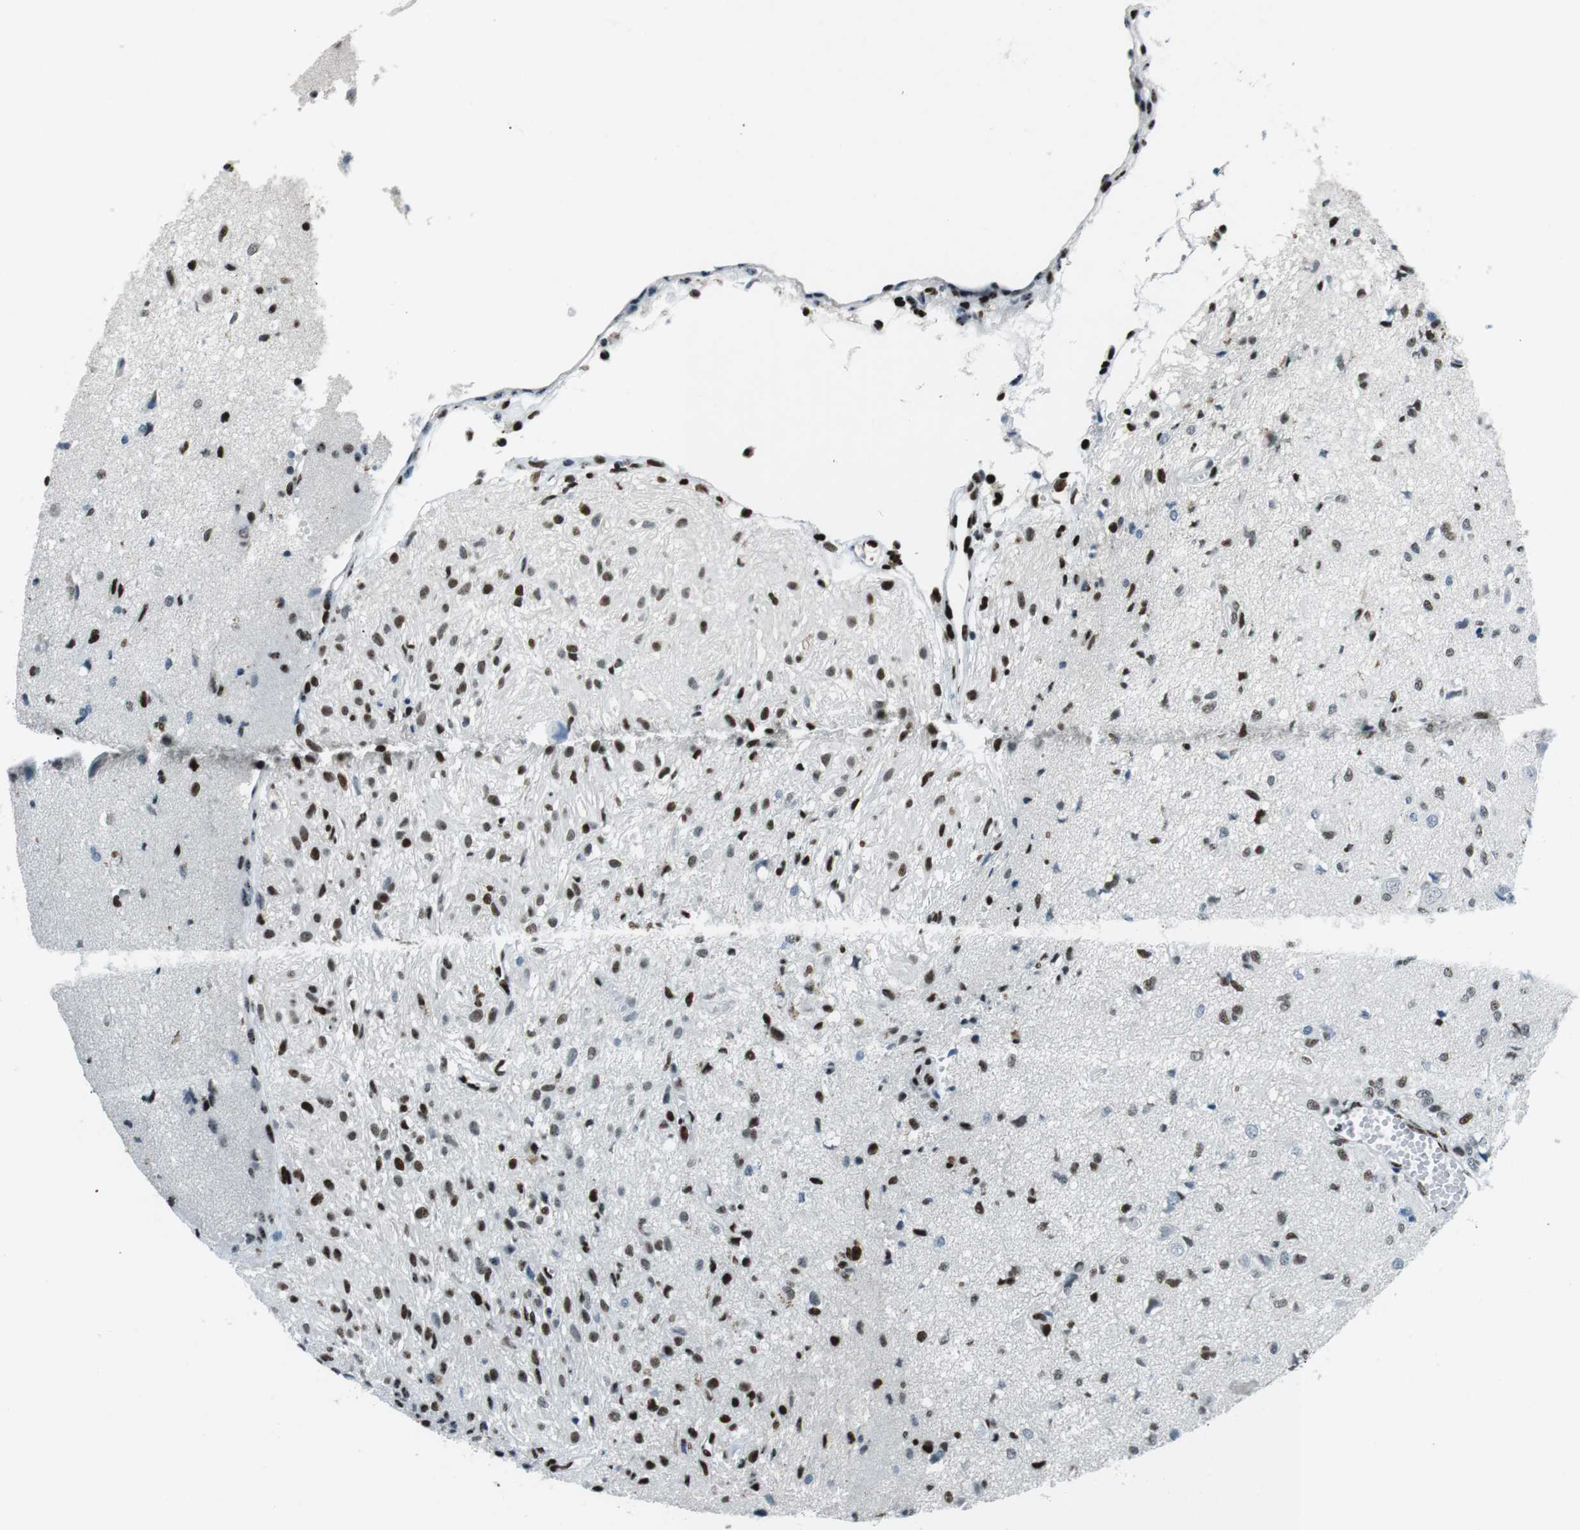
{"staining": {"intensity": "strong", "quantity": "<25%", "location": "nuclear"}, "tissue": "glioma", "cell_type": "Tumor cells", "image_type": "cancer", "snomed": [{"axis": "morphology", "description": "Glioma, malignant, High grade"}, {"axis": "topography", "description": "Brain"}], "caption": "This image exhibits immunohistochemistry (IHC) staining of human glioma, with medium strong nuclear expression in about <25% of tumor cells.", "gene": "PML", "patient": {"sex": "female", "age": 59}}